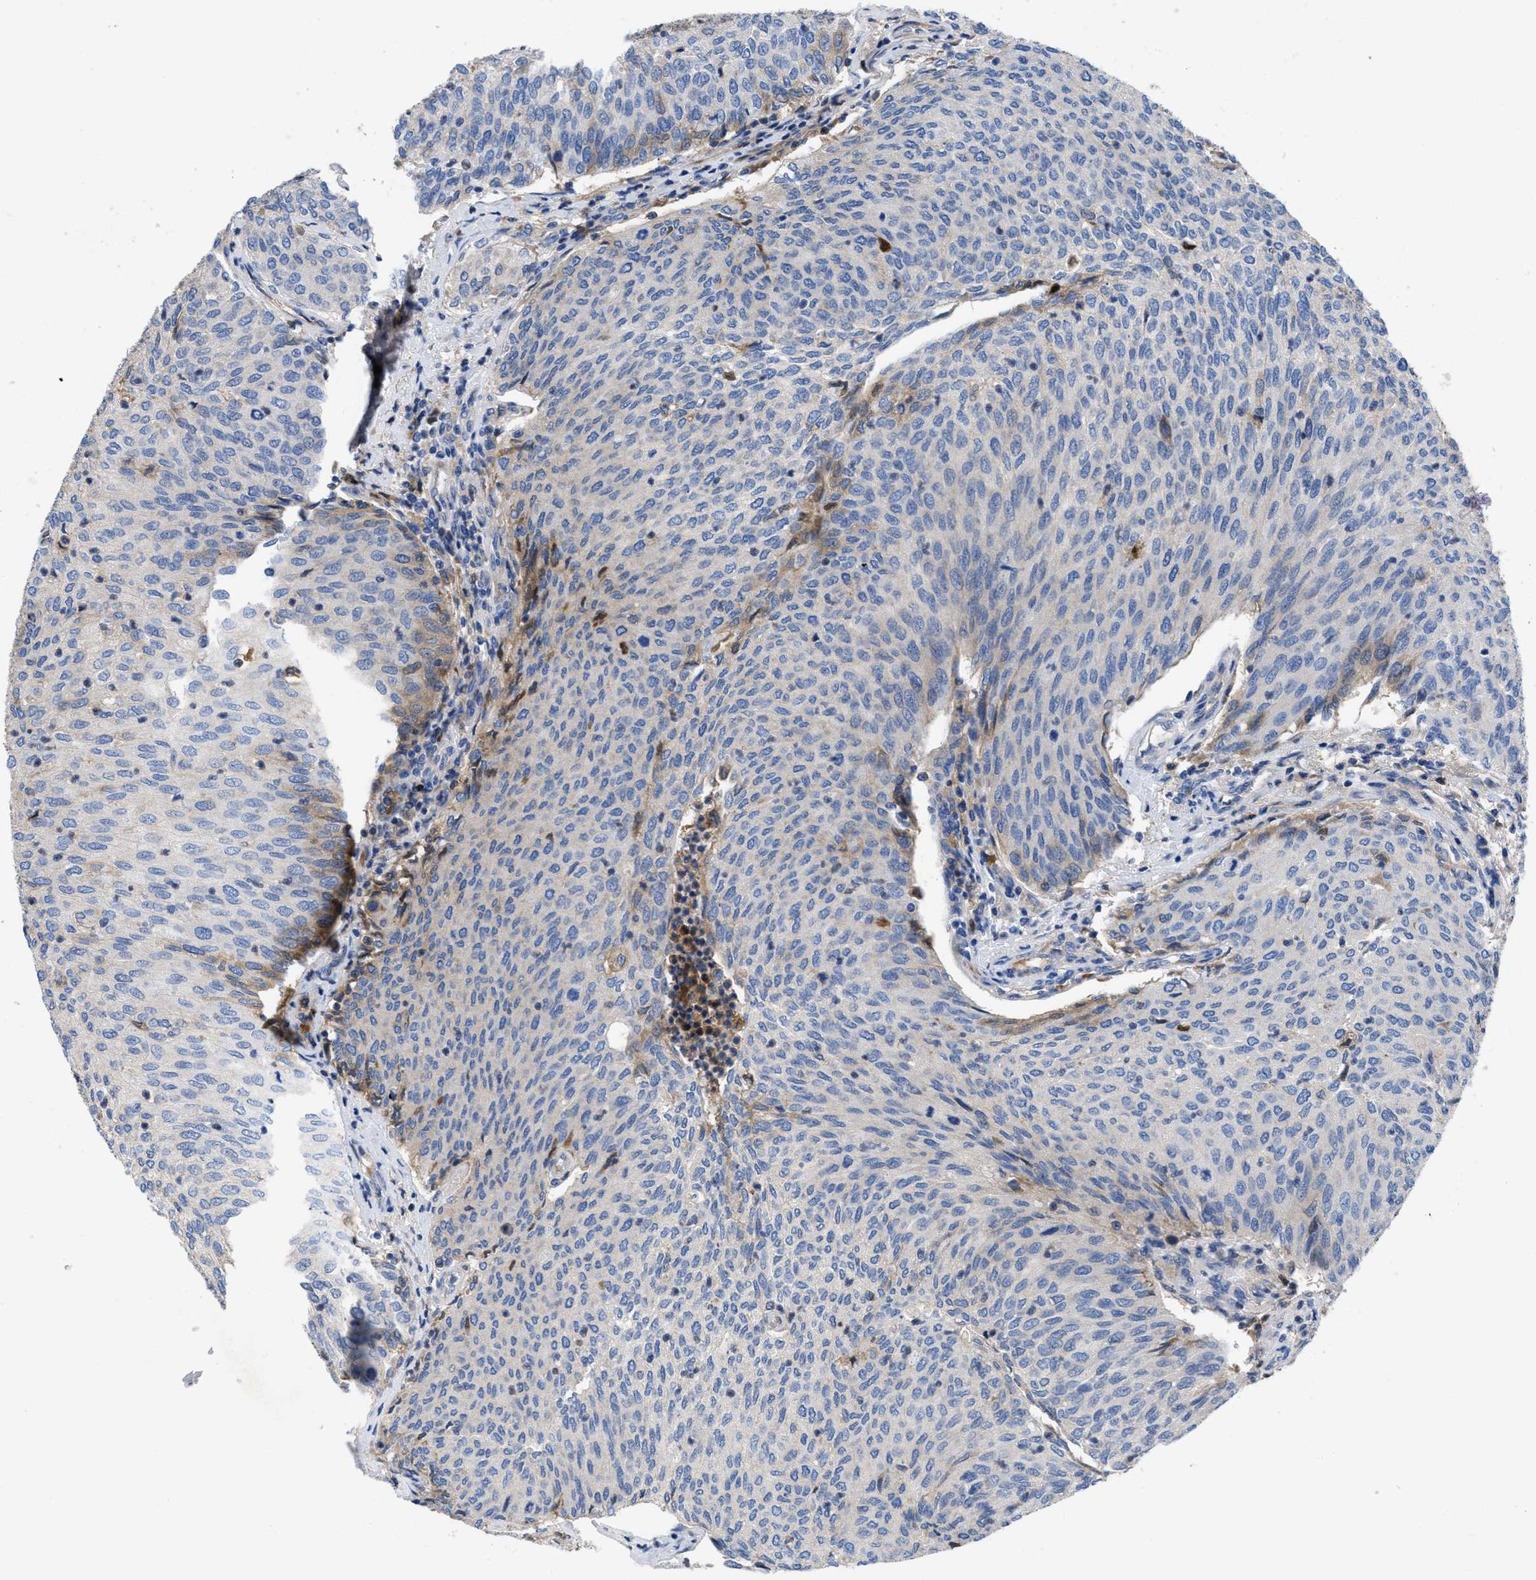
{"staining": {"intensity": "weak", "quantity": "<25%", "location": "cytoplasmic/membranous"}, "tissue": "urothelial cancer", "cell_type": "Tumor cells", "image_type": "cancer", "snomed": [{"axis": "morphology", "description": "Urothelial carcinoma, Low grade"}, {"axis": "topography", "description": "Urinary bladder"}], "caption": "Low-grade urothelial carcinoma was stained to show a protein in brown. There is no significant expression in tumor cells.", "gene": "SERPINA6", "patient": {"sex": "female", "age": 79}}